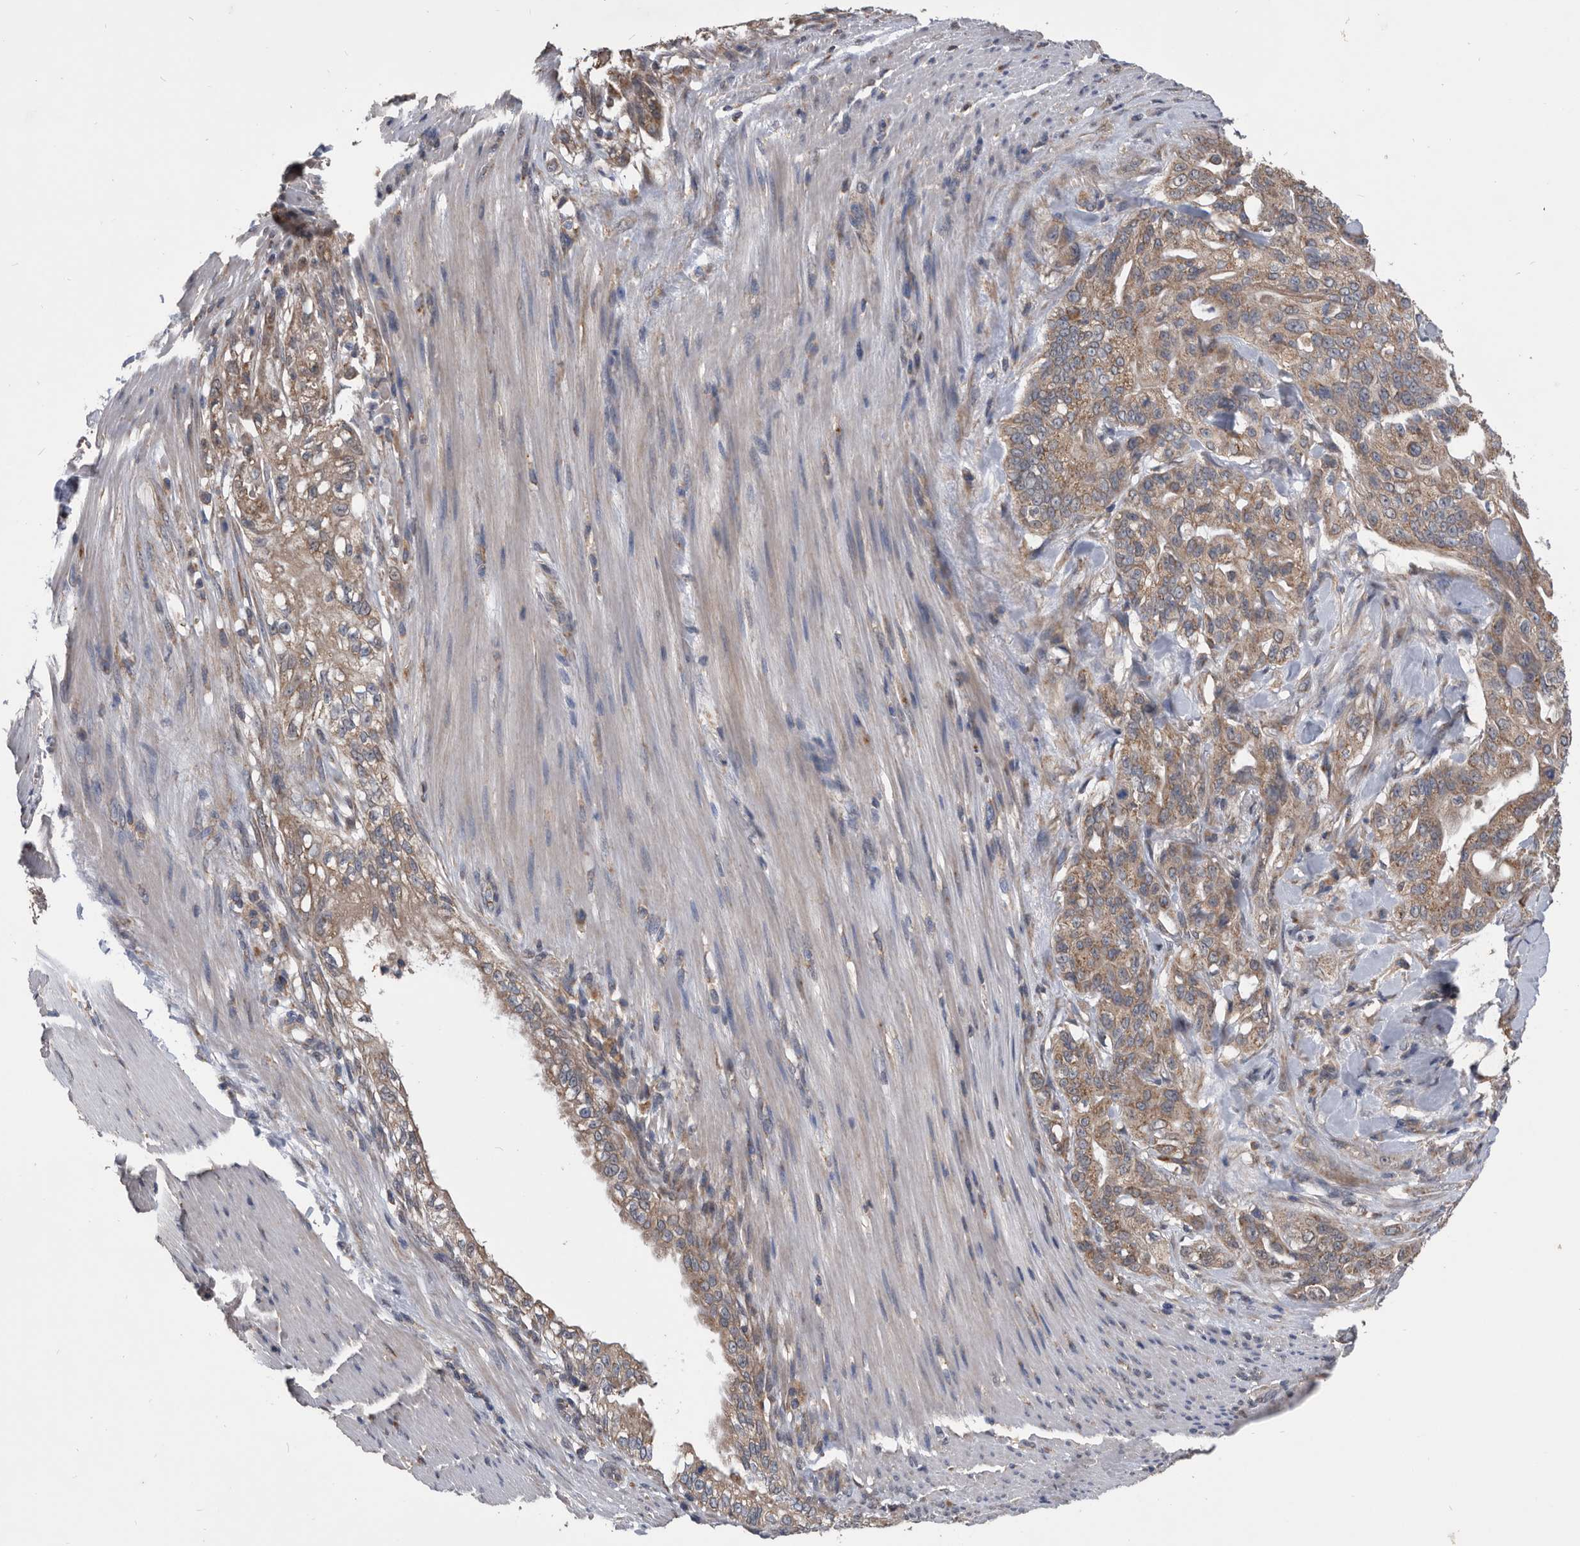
{"staining": {"intensity": "weak", "quantity": ">75%", "location": "cytoplasmic/membranous"}, "tissue": "pancreatic cancer", "cell_type": "Tumor cells", "image_type": "cancer", "snomed": [{"axis": "morphology", "description": "Normal tissue, NOS"}, {"axis": "topography", "description": "Pancreas"}], "caption": "Pancreatic cancer stained with a brown dye displays weak cytoplasmic/membranous positive expression in approximately >75% of tumor cells.", "gene": "NRBP1", "patient": {"sex": "male", "age": 42}}